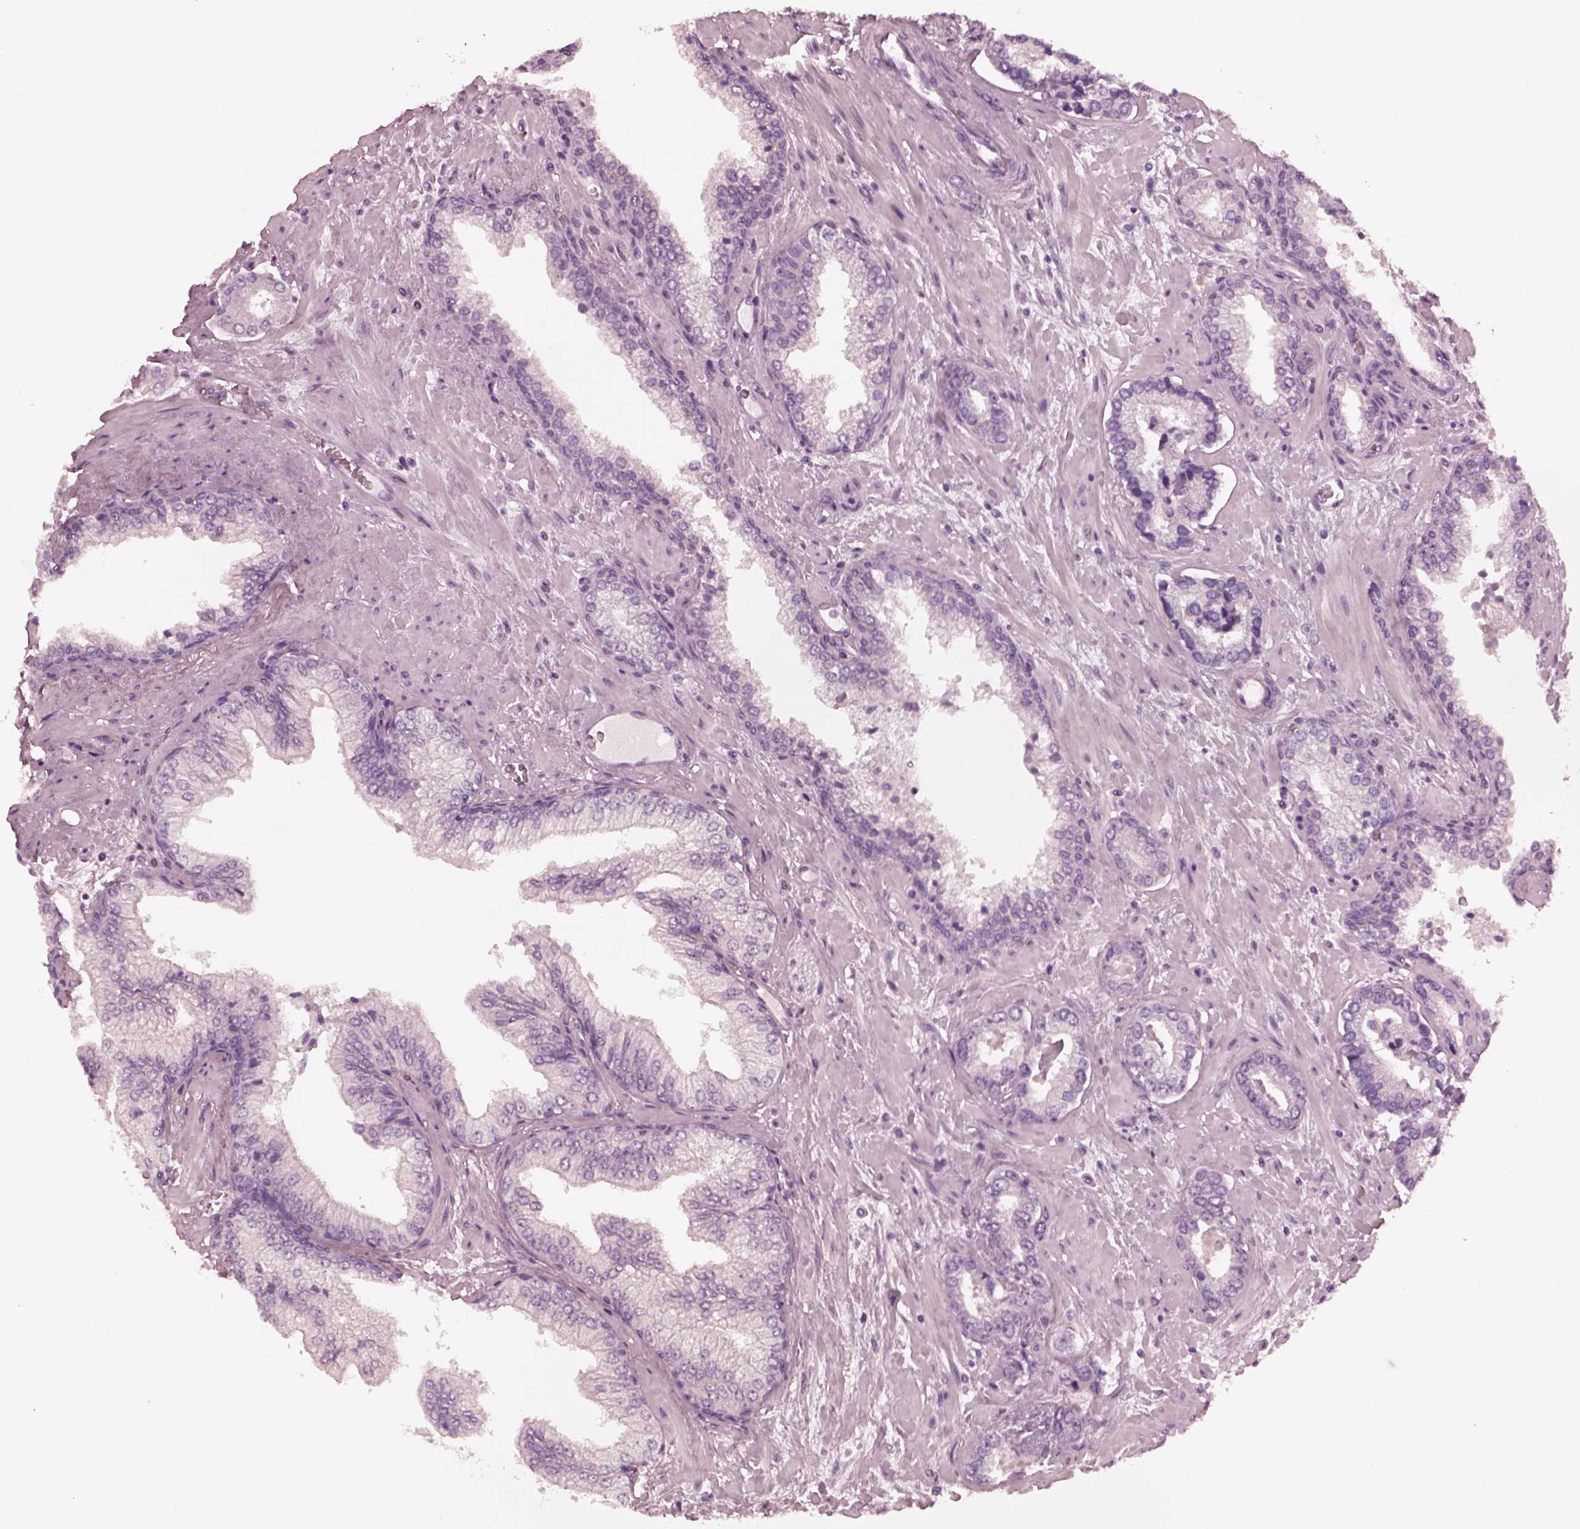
{"staining": {"intensity": "negative", "quantity": "none", "location": "none"}, "tissue": "prostate cancer", "cell_type": "Tumor cells", "image_type": "cancer", "snomed": [{"axis": "morphology", "description": "Adenocarcinoma, Low grade"}, {"axis": "topography", "description": "Prostate"}], "caption": "Immunohistochemistry of prostate cancer (low-grade adenocarcinoma) demonstrates no staining in tumor cells.", "gene": "CGA", "patient": {"sex": "male", "age": 61}}